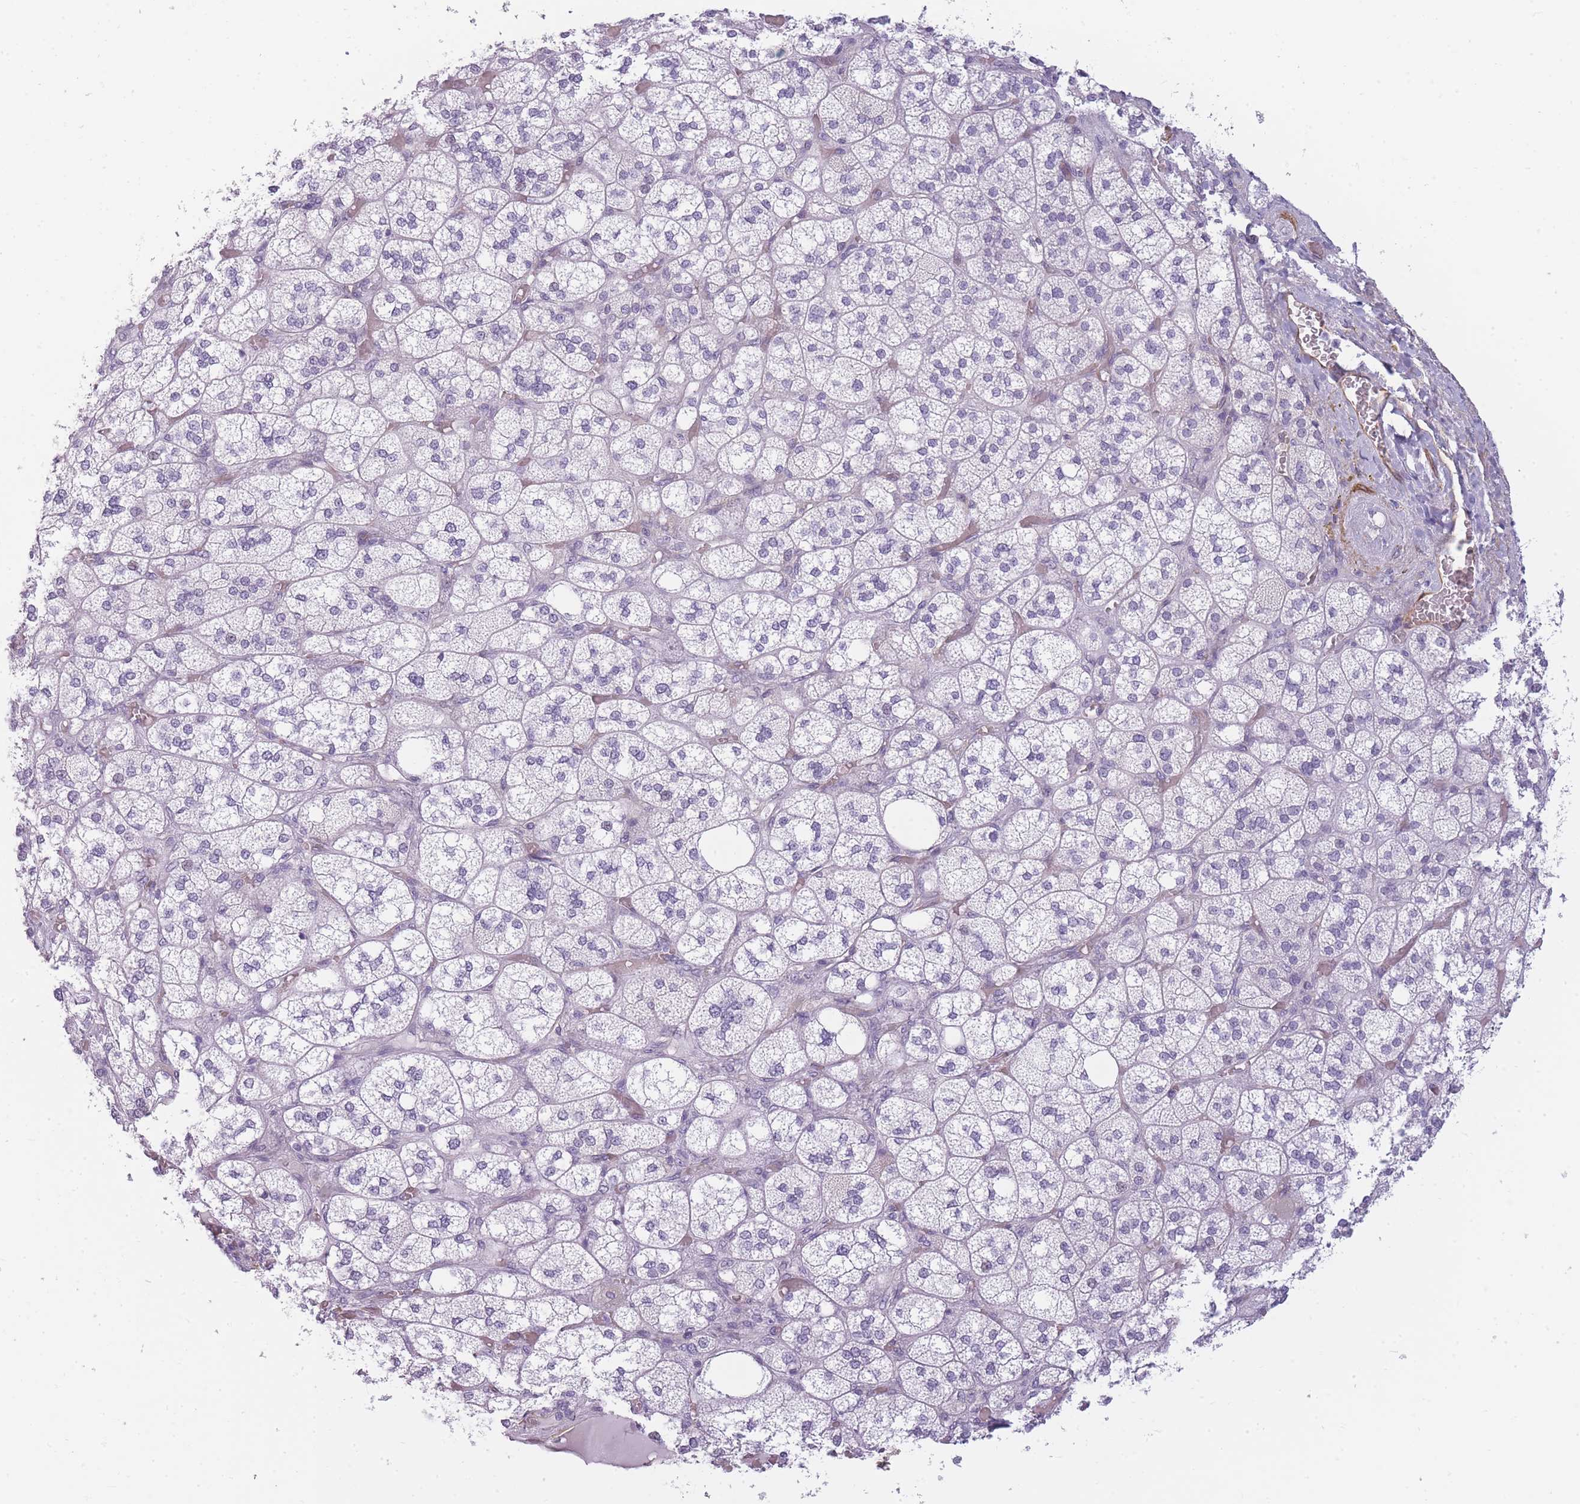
{"staining": {"intensity": "negative", "quantity": "none", "location": "none"}, "tissue": "adrenal gland", "cell_type": "Glandular cells", "image_type": "normal", "snomed": [{"axis": "morphology", "description": "Normal tissue, NOS"}, {"axis": "topography", "description": "Adrenal gland"}], "caption": "DAB immunohistochemical staining of unremarkable human adrenal gland exhibits no significant positivity in glandular cells.", "gene": "OR6B2", "patient": {"sex": "male", "age": 61}}